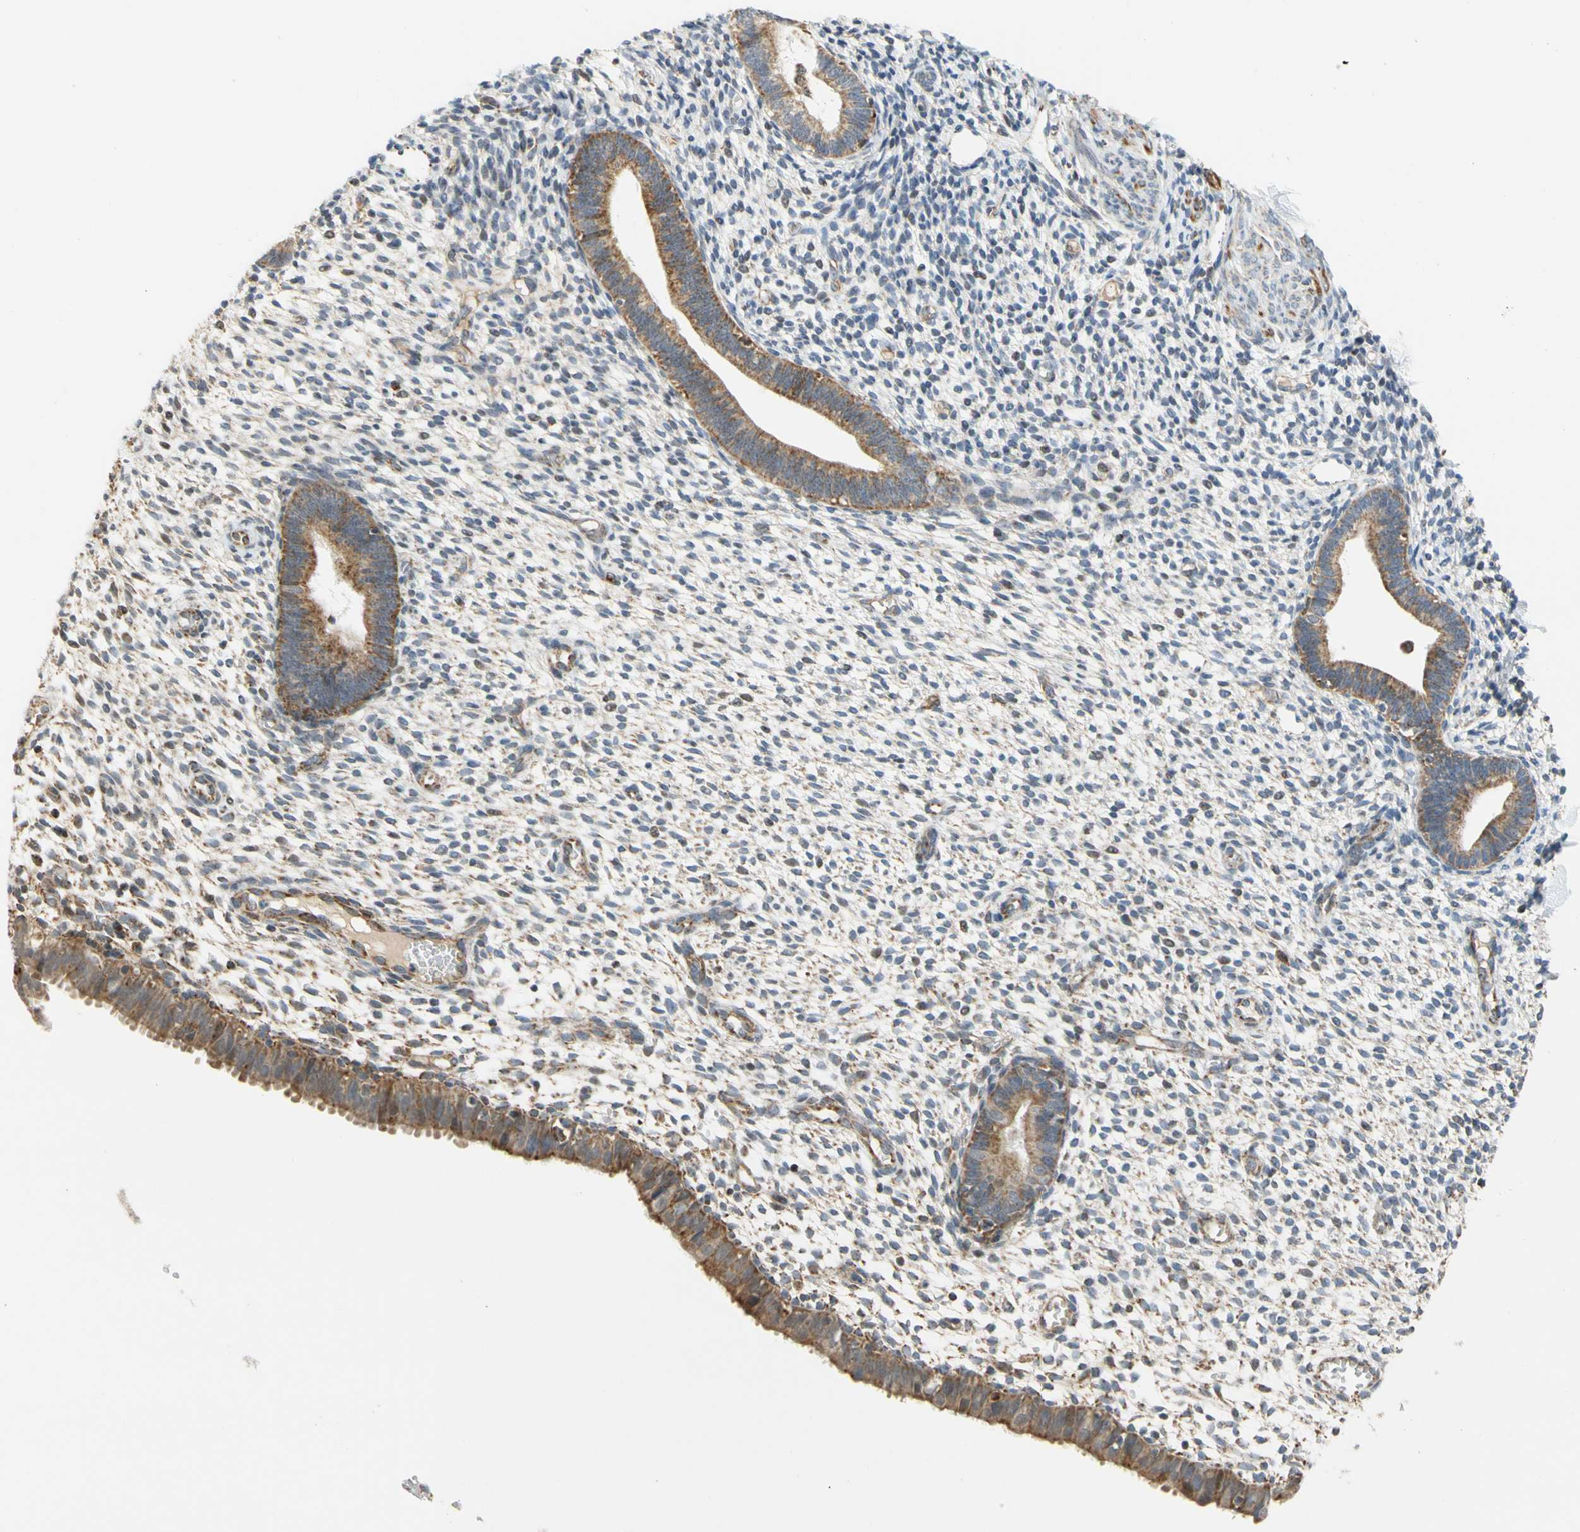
{"staining": {"intensity": "weak", "quantity": "<25%", "location": "cytoplasmic/membranous"}, "tissue": "endometrium", "cell_type": "Cells in endometrial stroma", "image_type": "normal", "snomed": [{"axis": "morphology", "description": "Normal tissue, NOS"}, {"axis": "topography", "description": "Endometrium"}], "caption": "Benign endometrium was stained to show a protein in brown. There is no significant expression in cells in endometrial stroma.", "gene": "SFXN3", "patient": {"sex": "female", "age": 61}}